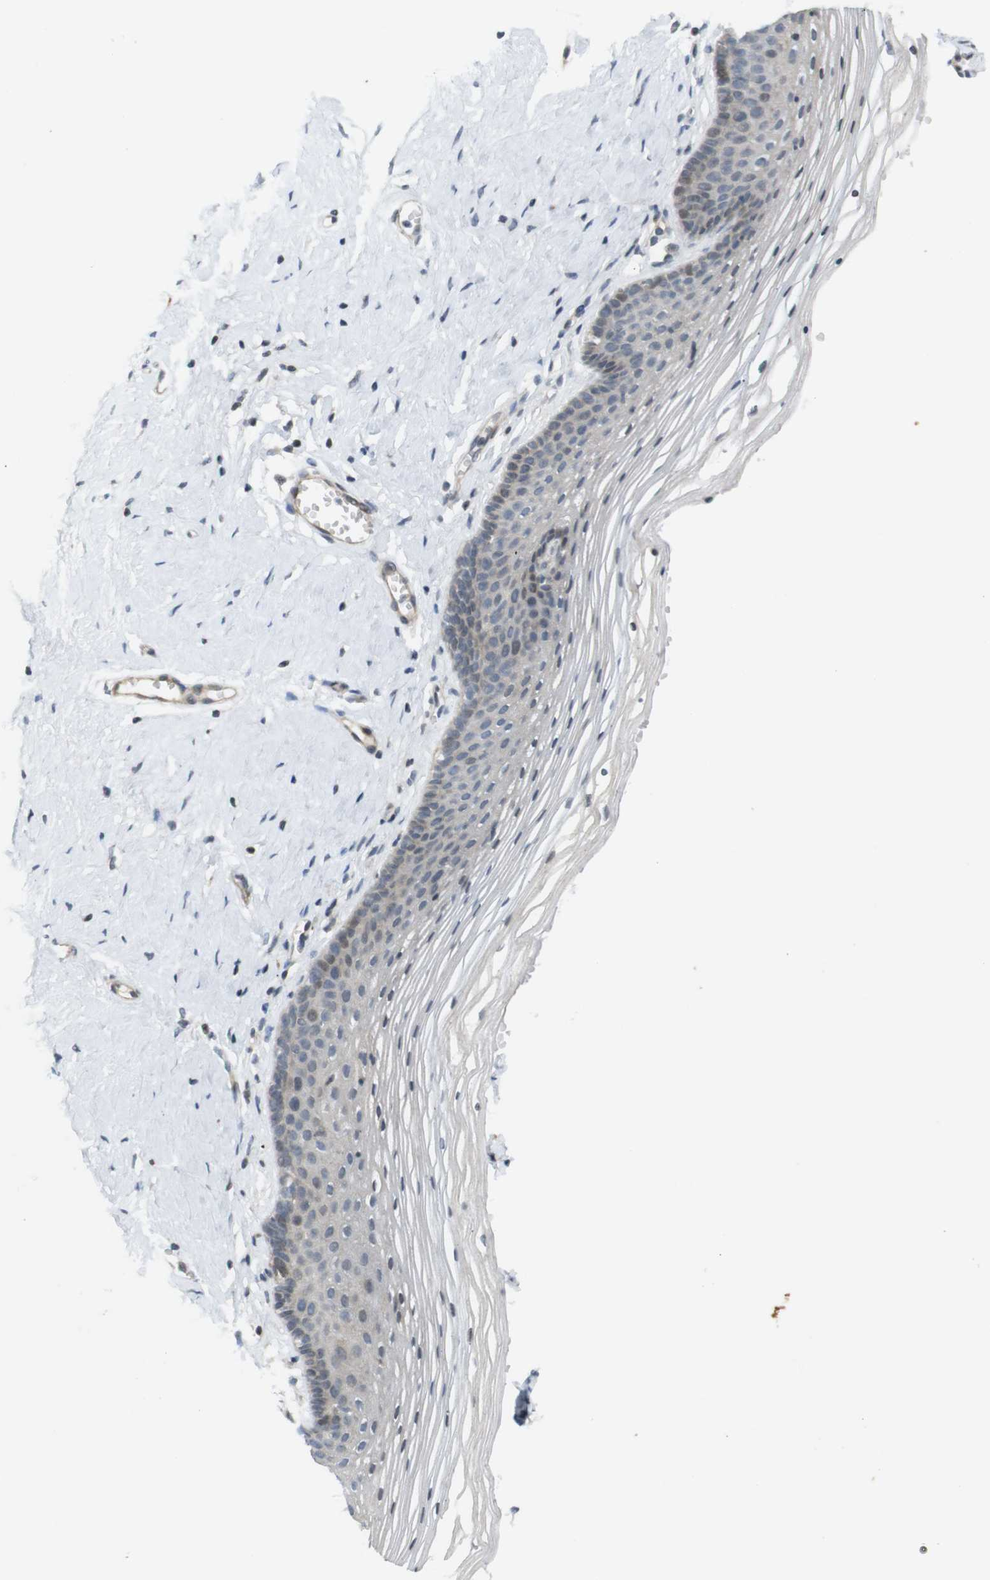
{"staining": {"intensity": "weak", "quantity": "<25%", "location": "cytoplasmic/membranous"}, "tissue": "vagina", "cell_type": "Squamous epithelial cells", "image_type": "normal", "snomed": [{"axis": "morphology", "description": "Normal tissue, NOS"}, {"axis": "topography", "description": "Vagina"}], "caption": "Vagina stained for a protein using immunohistochemistry (IHC) displays no positivity squamous epithelial cells.", "gene": "PPP1R14A", "patient": {"sex": "female", "age": 32}}